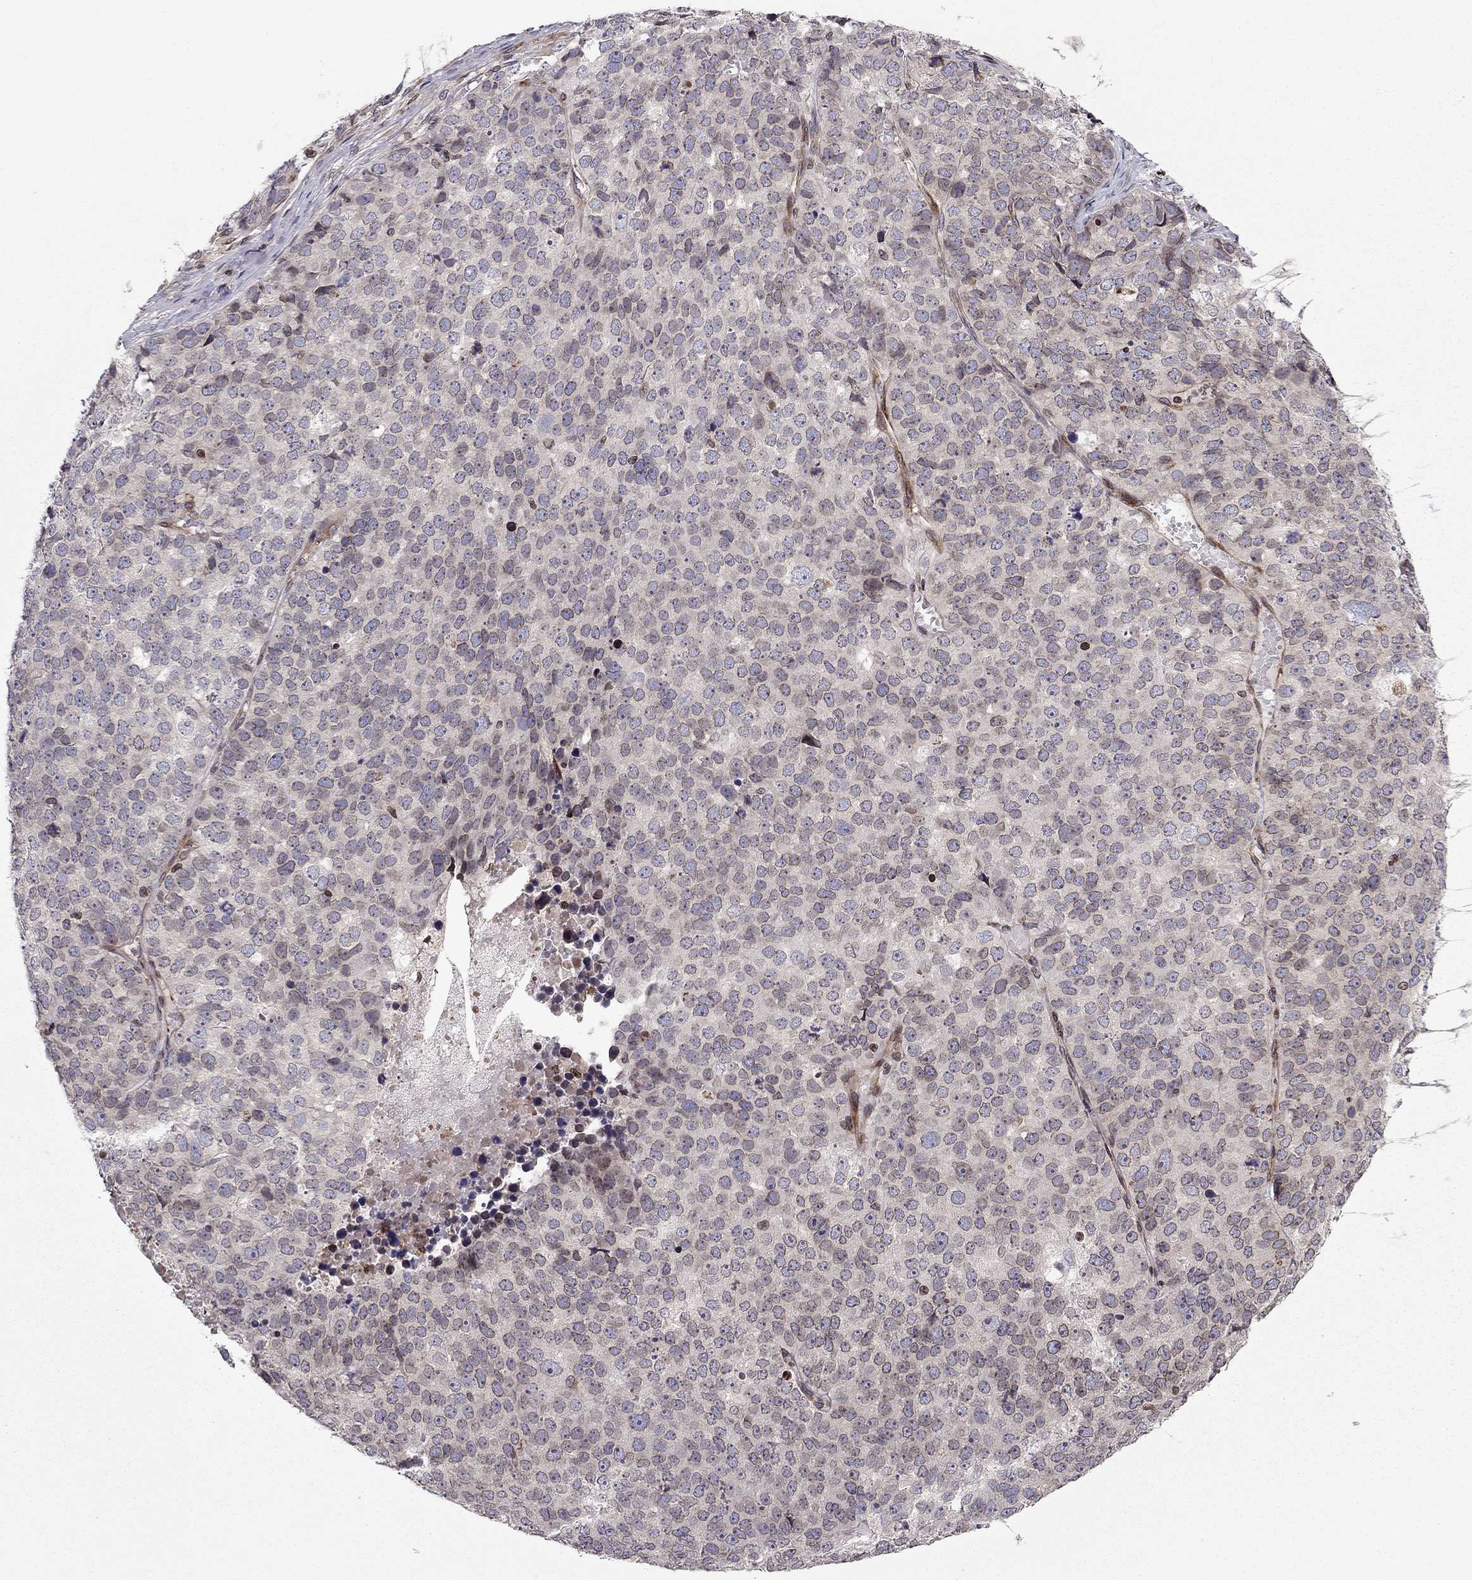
{"staining": {"intensity": "negative", "quantity": "none", "location": "none"}, "tissue": "stomach cancer", "cell_type": "Tumor cells", "image_type": "cancer", "snomed": [{"axis": "morphology", "description": "Adenocarcinoma, NOS"}, {"axis": "topography", "description": "Stomach"}], "caption": "Tumor cells show no significant staining in stomach cancer.", "gene": "CDC42BPA", "patient": {"sex": "male", "age": 69}}